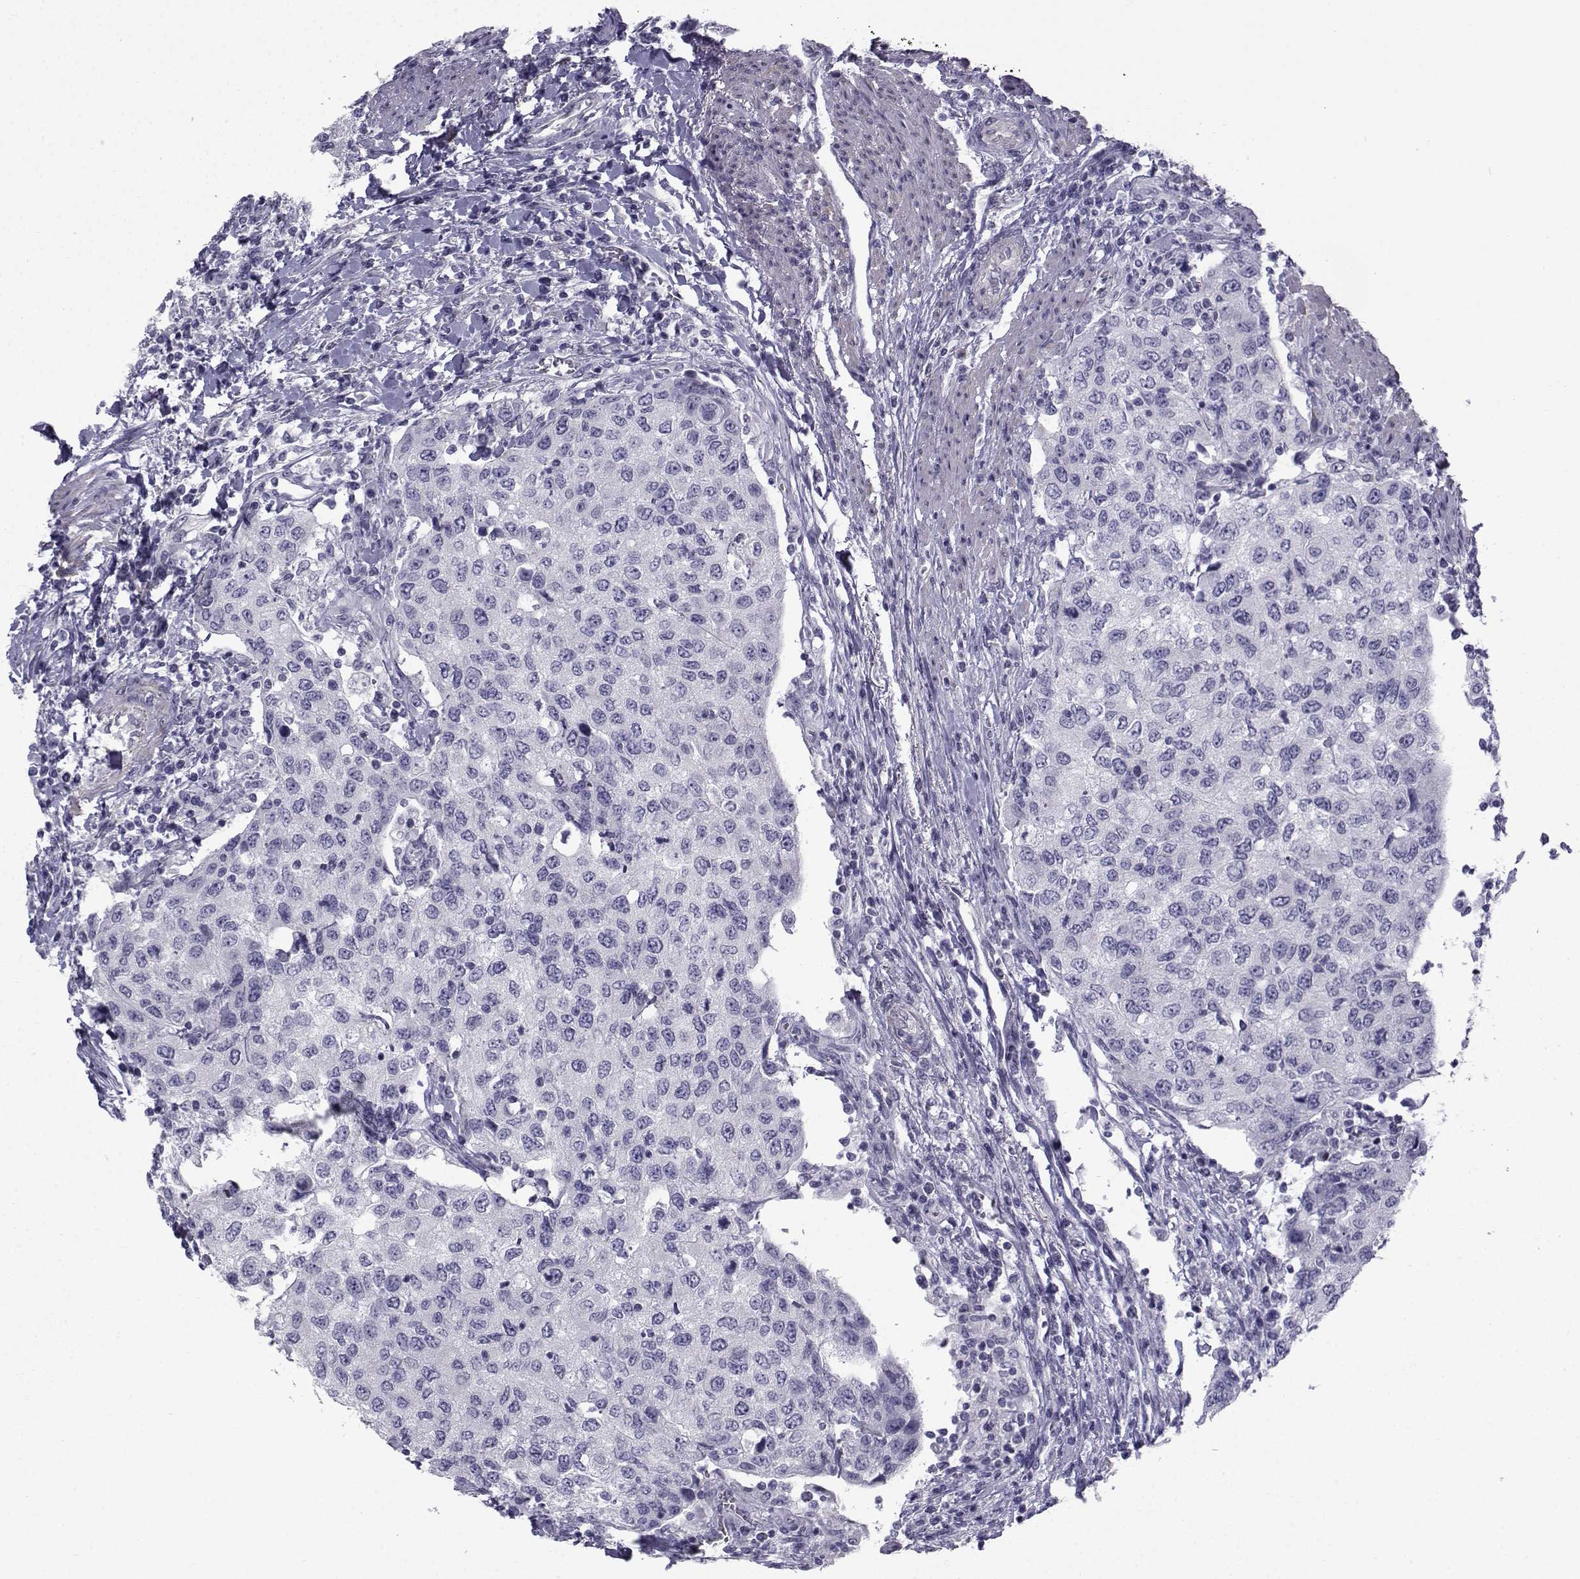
{"staining": {"intensity": "negative", "quantity": "none", "location": "none"}, "tissue": "urothelial cancer", "cell_type": "Tumor cells", "image_type": "cancer", "snomed": [{"axis": "morphology", "description": "Urothelial carcinoma, High grade"}, {"axis": "topography", "description": "Urinary bladder"}], "caption": "High magnification brightfield microscopy of urothelial cancer stained with DAB (3,3'-diaminobenzidine) (brown) and counterstained with hematoxylin (blue): tumor cells show no significant staining. (DAB (3,3'-diaminobenzidine) immunohistochemistry visualized using brightfield microscopy, high magnification).", "gene": "SPANXD", "patient": {"sex": "female", "age": 78}}